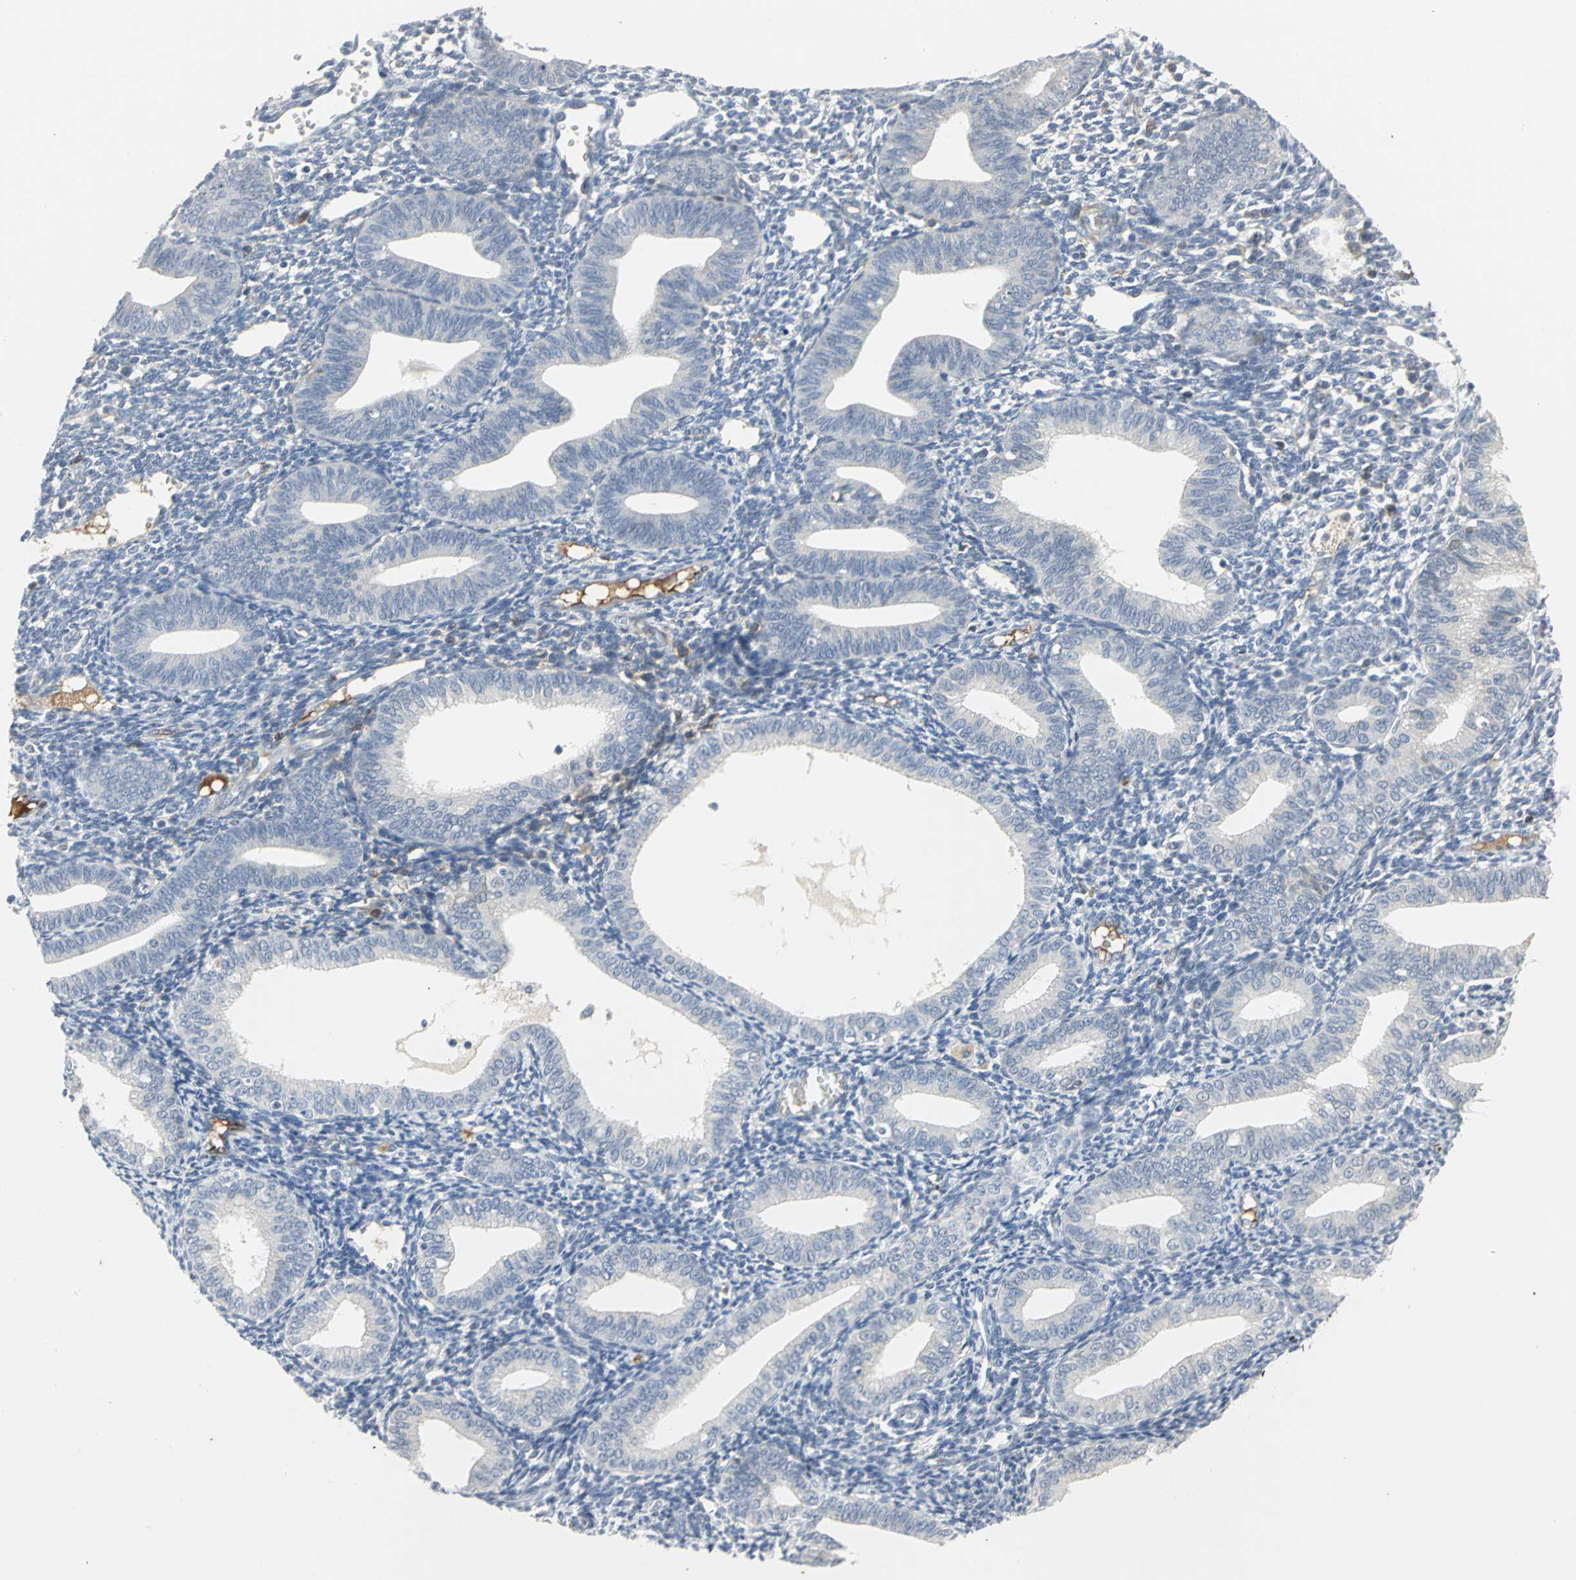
{"staining": {"intensity": "negative", "quantity": "none", "location": "none"}, "tissue": "endometrium", "cell_type": "Cells in endometrial stroma", "image_type": "normal", "snomed": [{"axis": "morphology", "description": "Normal tissue, NOS"}, {"axis": "topography", "description": "Endometrium"}], "caption": "Cells in endometrial stroma show no significant staining in benign endometrium. (Brightfield microscopy of DAB (3,3'-diaminobenzidine) immunohistochemistry (IHC) at high magnification).", "gene": "ZIC1", "patient": {"sex": "female", "age": 61}}